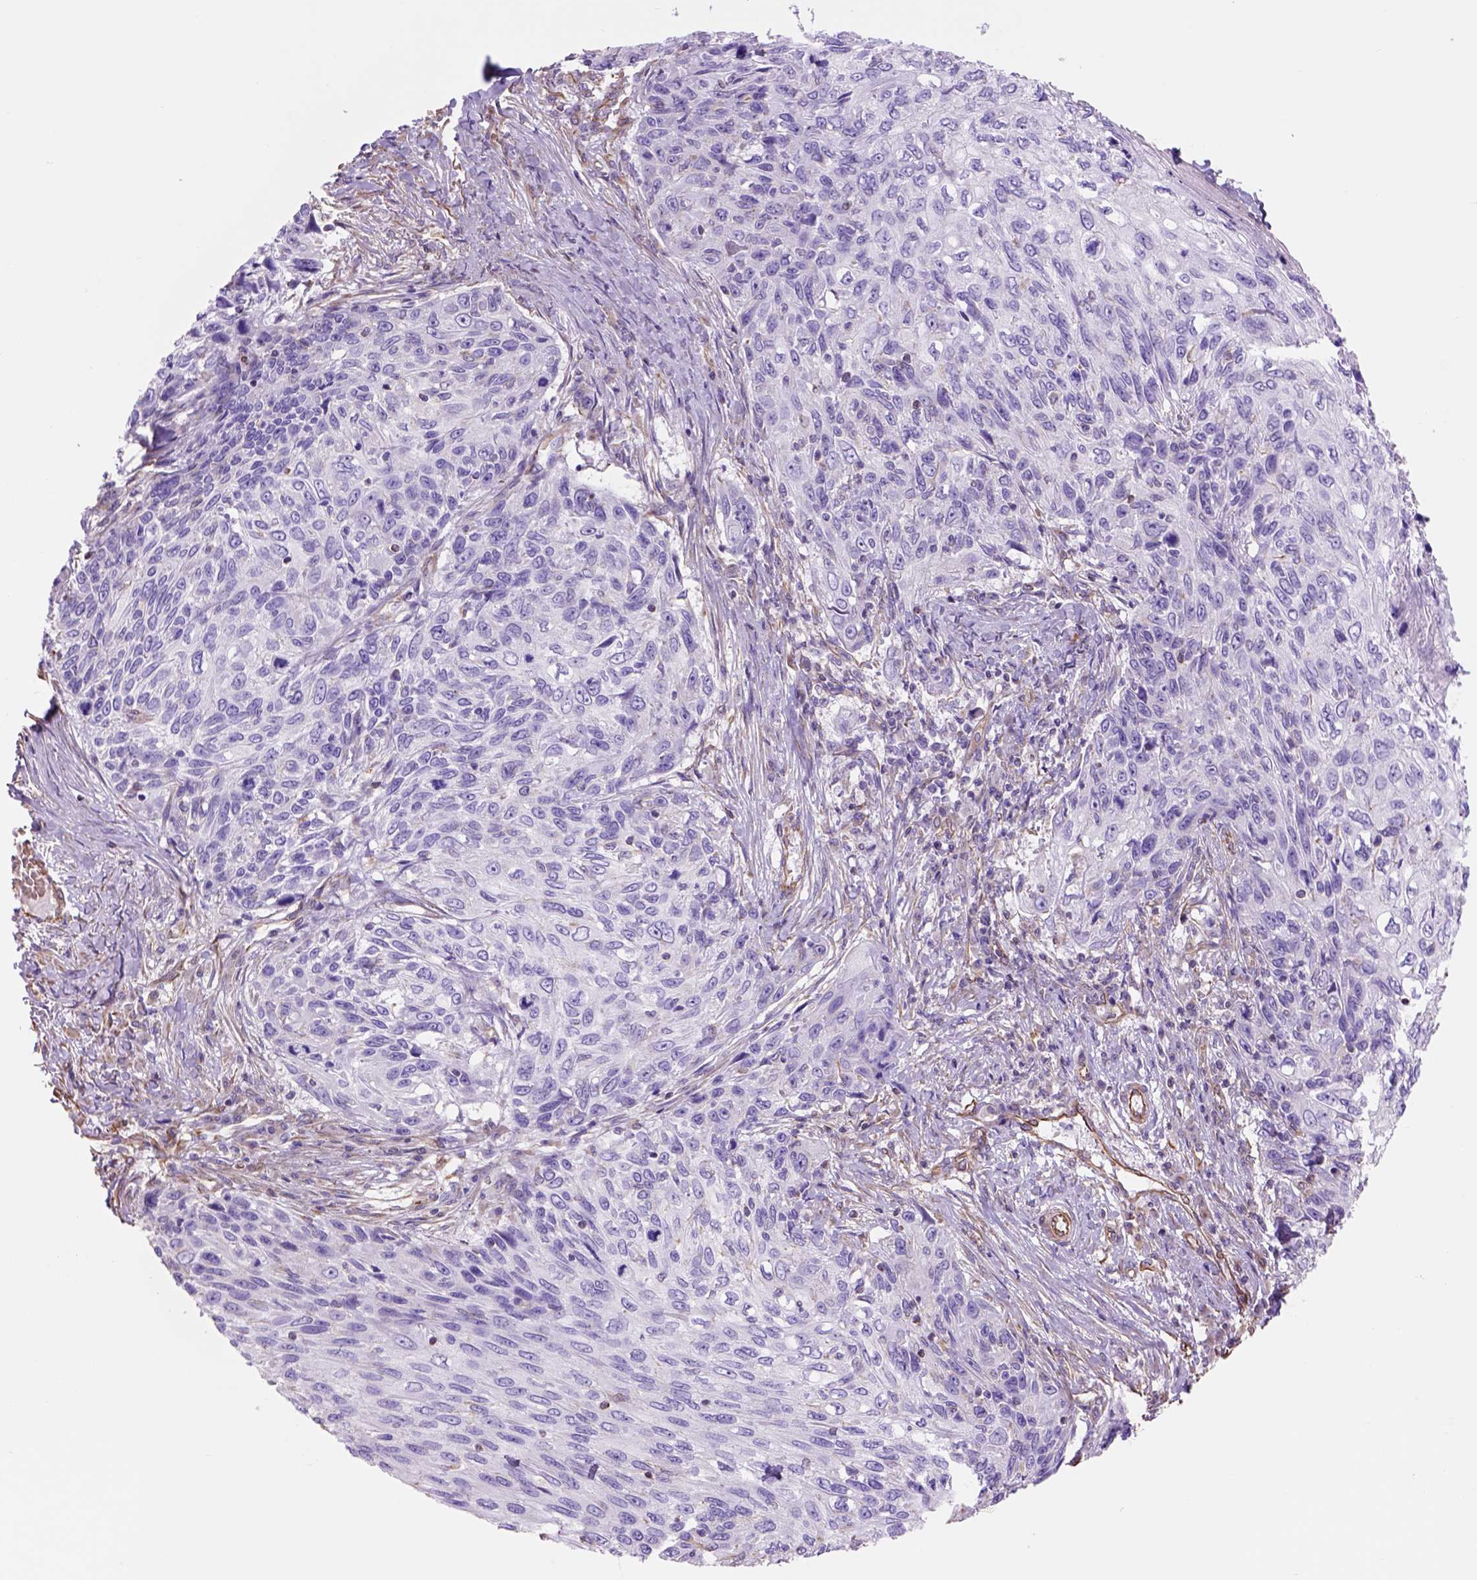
{"staining": {"intensity": "negative", "quantity": "none", "location": "none"}, "tissue": "skin cancer", "cell_type": "Tumor cells", "image_type": "cancer", "snomed": [{"axis": "morphology", "description": "Squamous cell carcinoma, NOS"}, {"axis": "topography", "description": "Skin"}], "caption": "The immunohistochemistry micrograph has no significant expression in tumor cells of skin cancer (squamous cell carcinoma) tissue. (Immunohistochemistry (ihc), brightfield microscopy, high magnification).", "gene": "ZZZ3", "patient": {"sex": "male", "age": 92}}